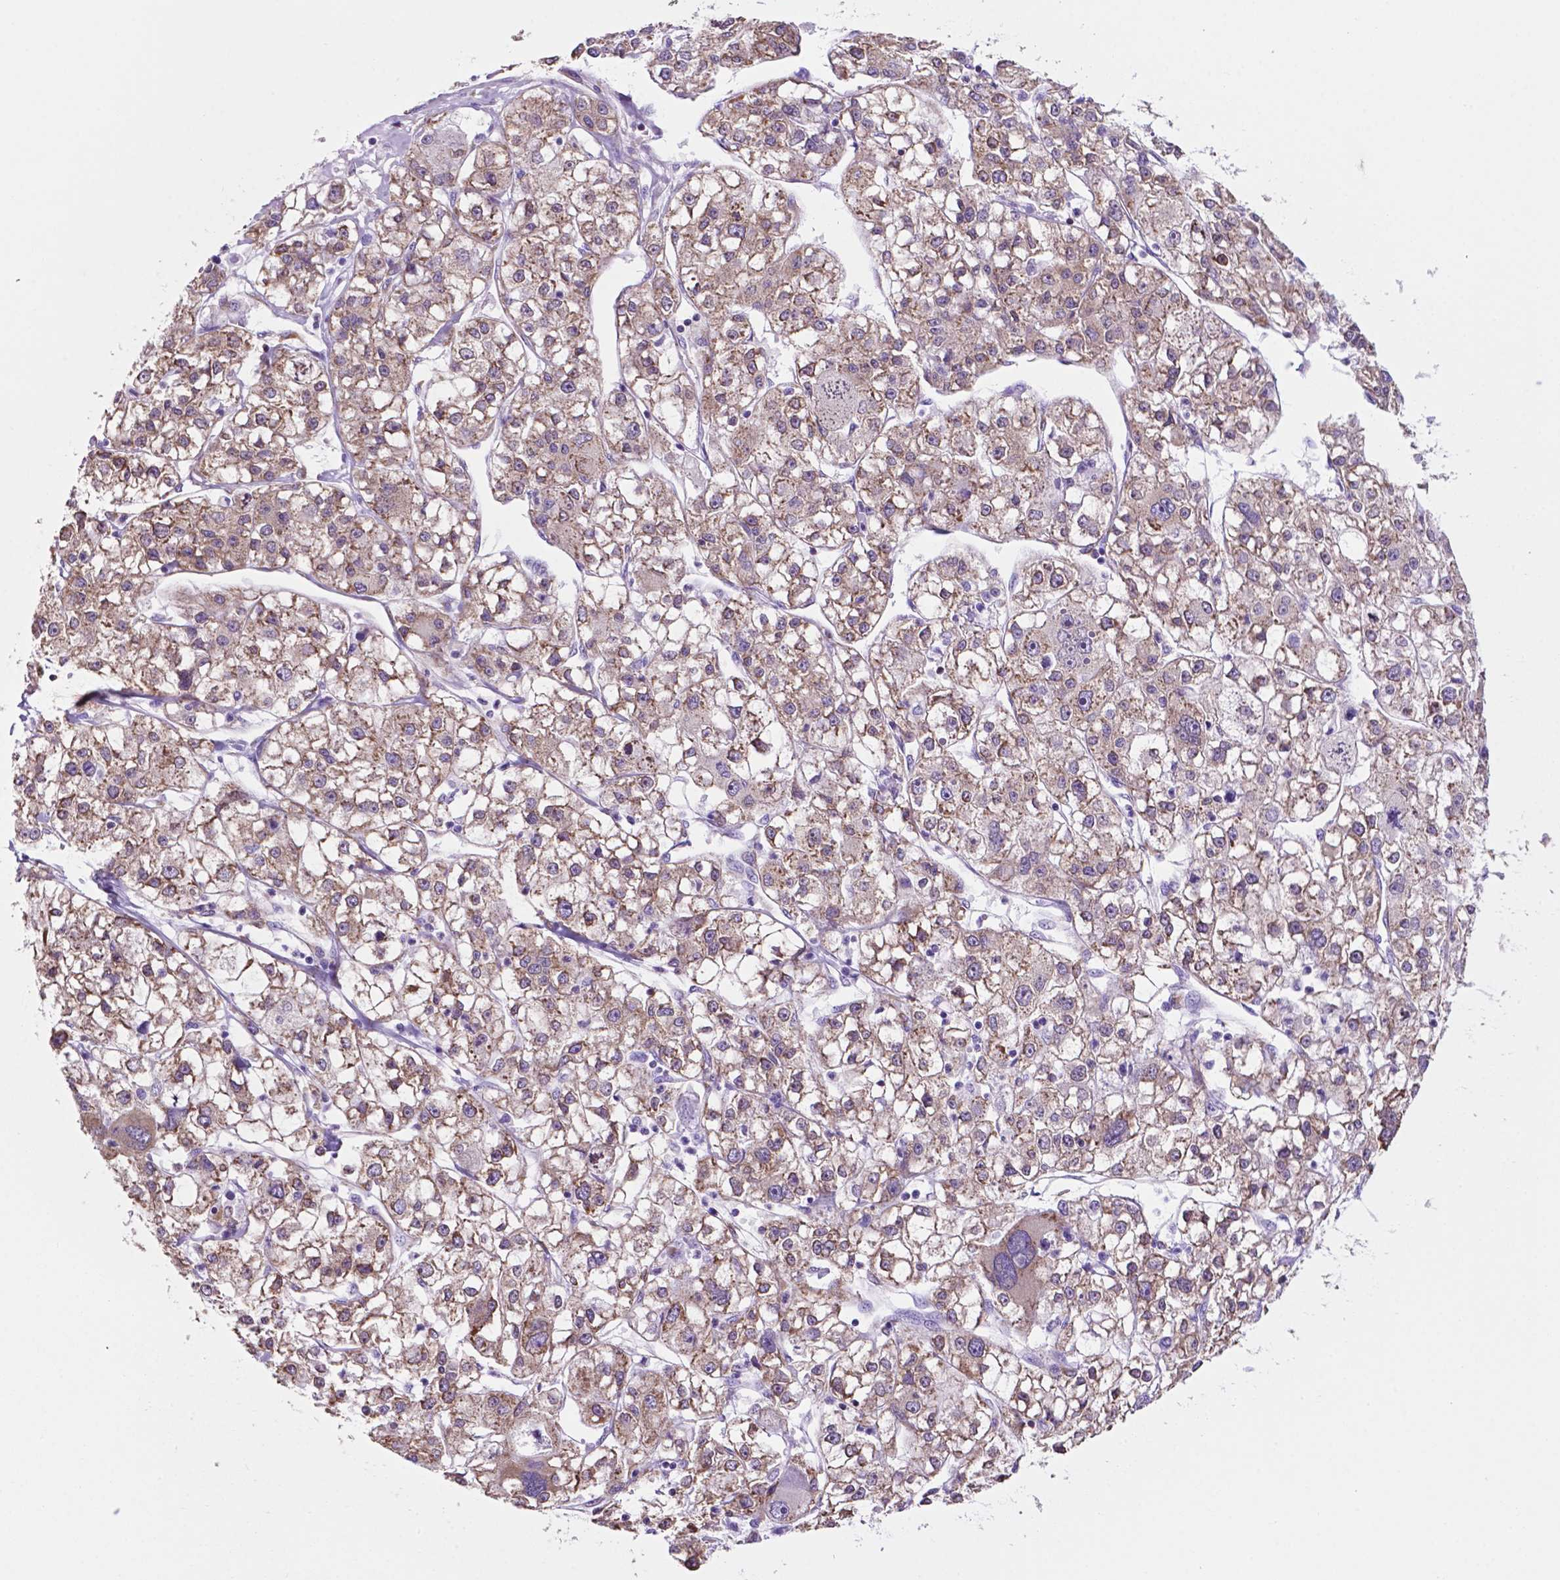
{"staining": {"intensity": "weak", "quantity": ">75%", "location": "cytoplasmic/membranous"}, "tissue": "liver cancer", "cell_type": "Tumor cells", "image_type": "cancer", "snomed": [{"axis": "morphology", "description": "Carcinoma, Hepatocellular, NOS"}, {"axis": "topography", "description": "Liver"}], "caption": "Approximately >75% of tumor cells in liver cancer demonstrate weak cytoplasmic/membranous protein expression as visualized by brown immunohistochemical staining.", "gene": "RPL29", "patient": {"sex": "male", "age": 56}}